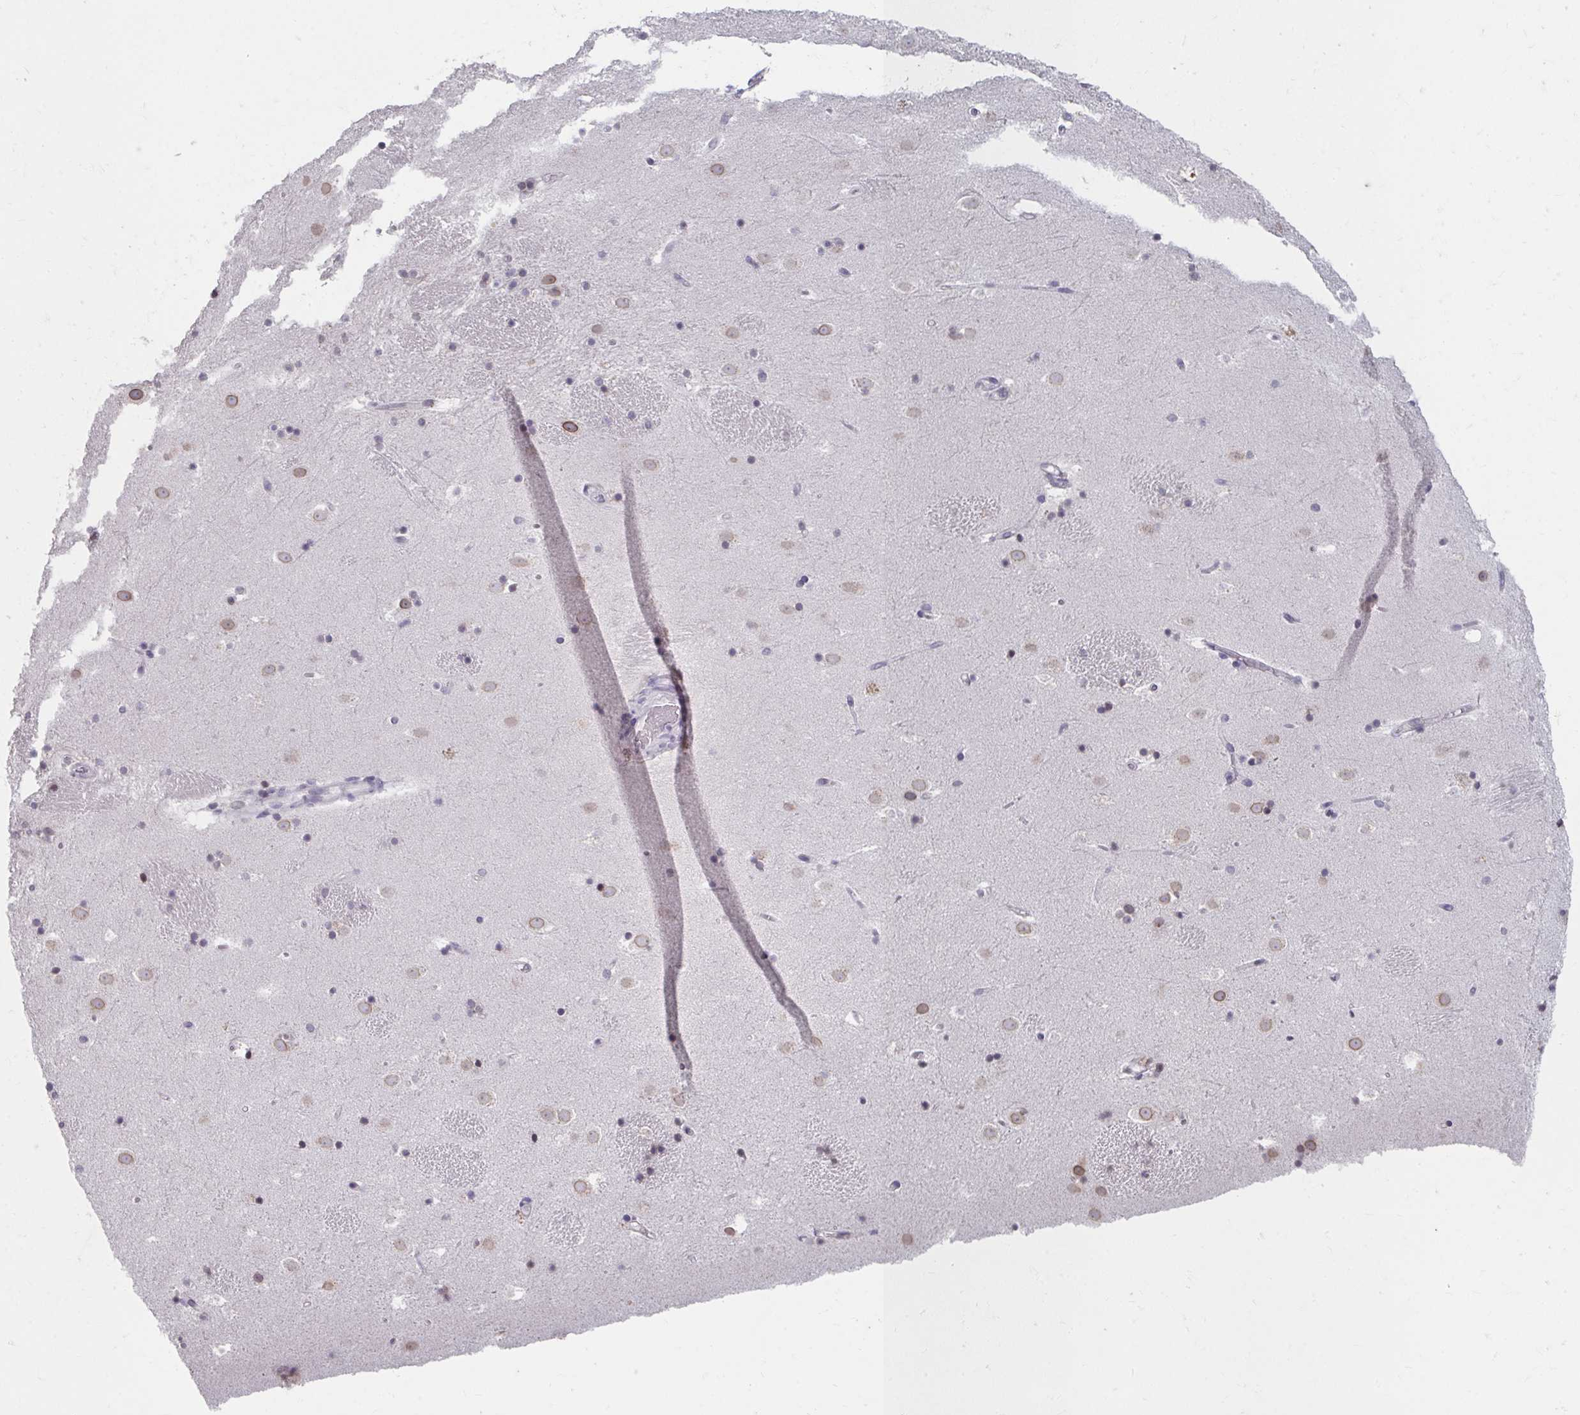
{"staining": {"intensity": "weak", "quantity": "<25%", "location": "cytoplasmic/membranous,nuclear"}, "tissue": "caudate", "cell_type": "Glial cells", "image_type": "normal", "snomed": [{"axis": "morphology", "description": "Normal tissue, NOS"}, {"axis": "topography", "description": "Lateral ventricle wall"}], "caption": "Immunohistochemistry image of normal caudate: human caudate stained with DAB (3,3'-diaminobenzidine) displays no significant protein staining in glial cells.", "gene": "NUP133", "patient": {"sex": "male", "age": 37}}